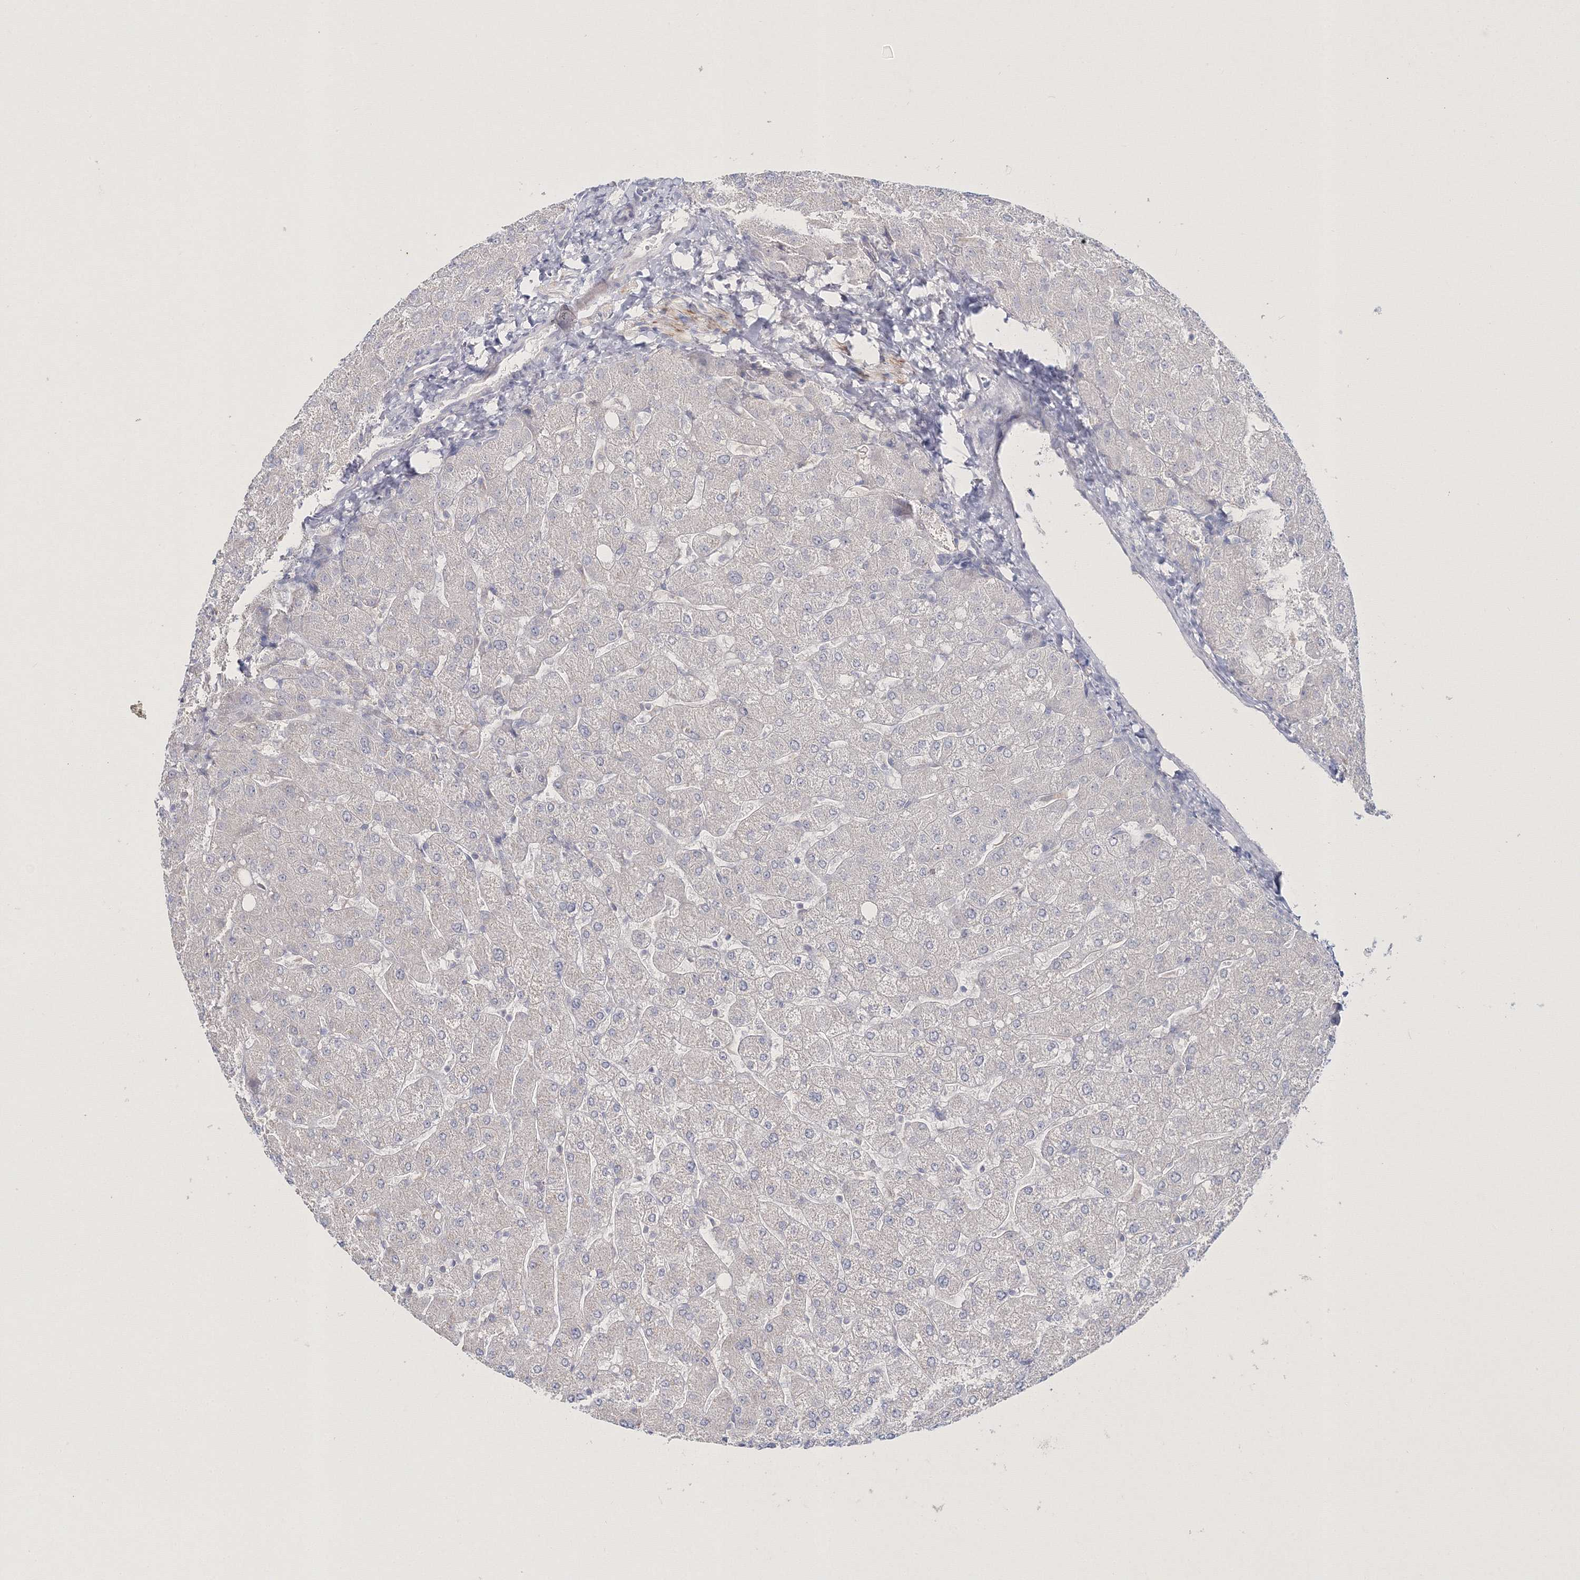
{"staining": {"intensity": "negative", "quantity": "none", "location": "none"}, "tissue": "liver", "cell_type": "Cholangiocytes", "image_type": "normal", "snomed": [{"axis": "morphology", "description": "Normal tissue, NOS"}, {"axis": "topography", "description": "Liver"}], "caption": "Immunohistochemistry (IHC) of unremarkable human liver shows no staining in cholangiocytes.", "gene": "NEU4", "patient": {"sex": "male", "age": 55}}